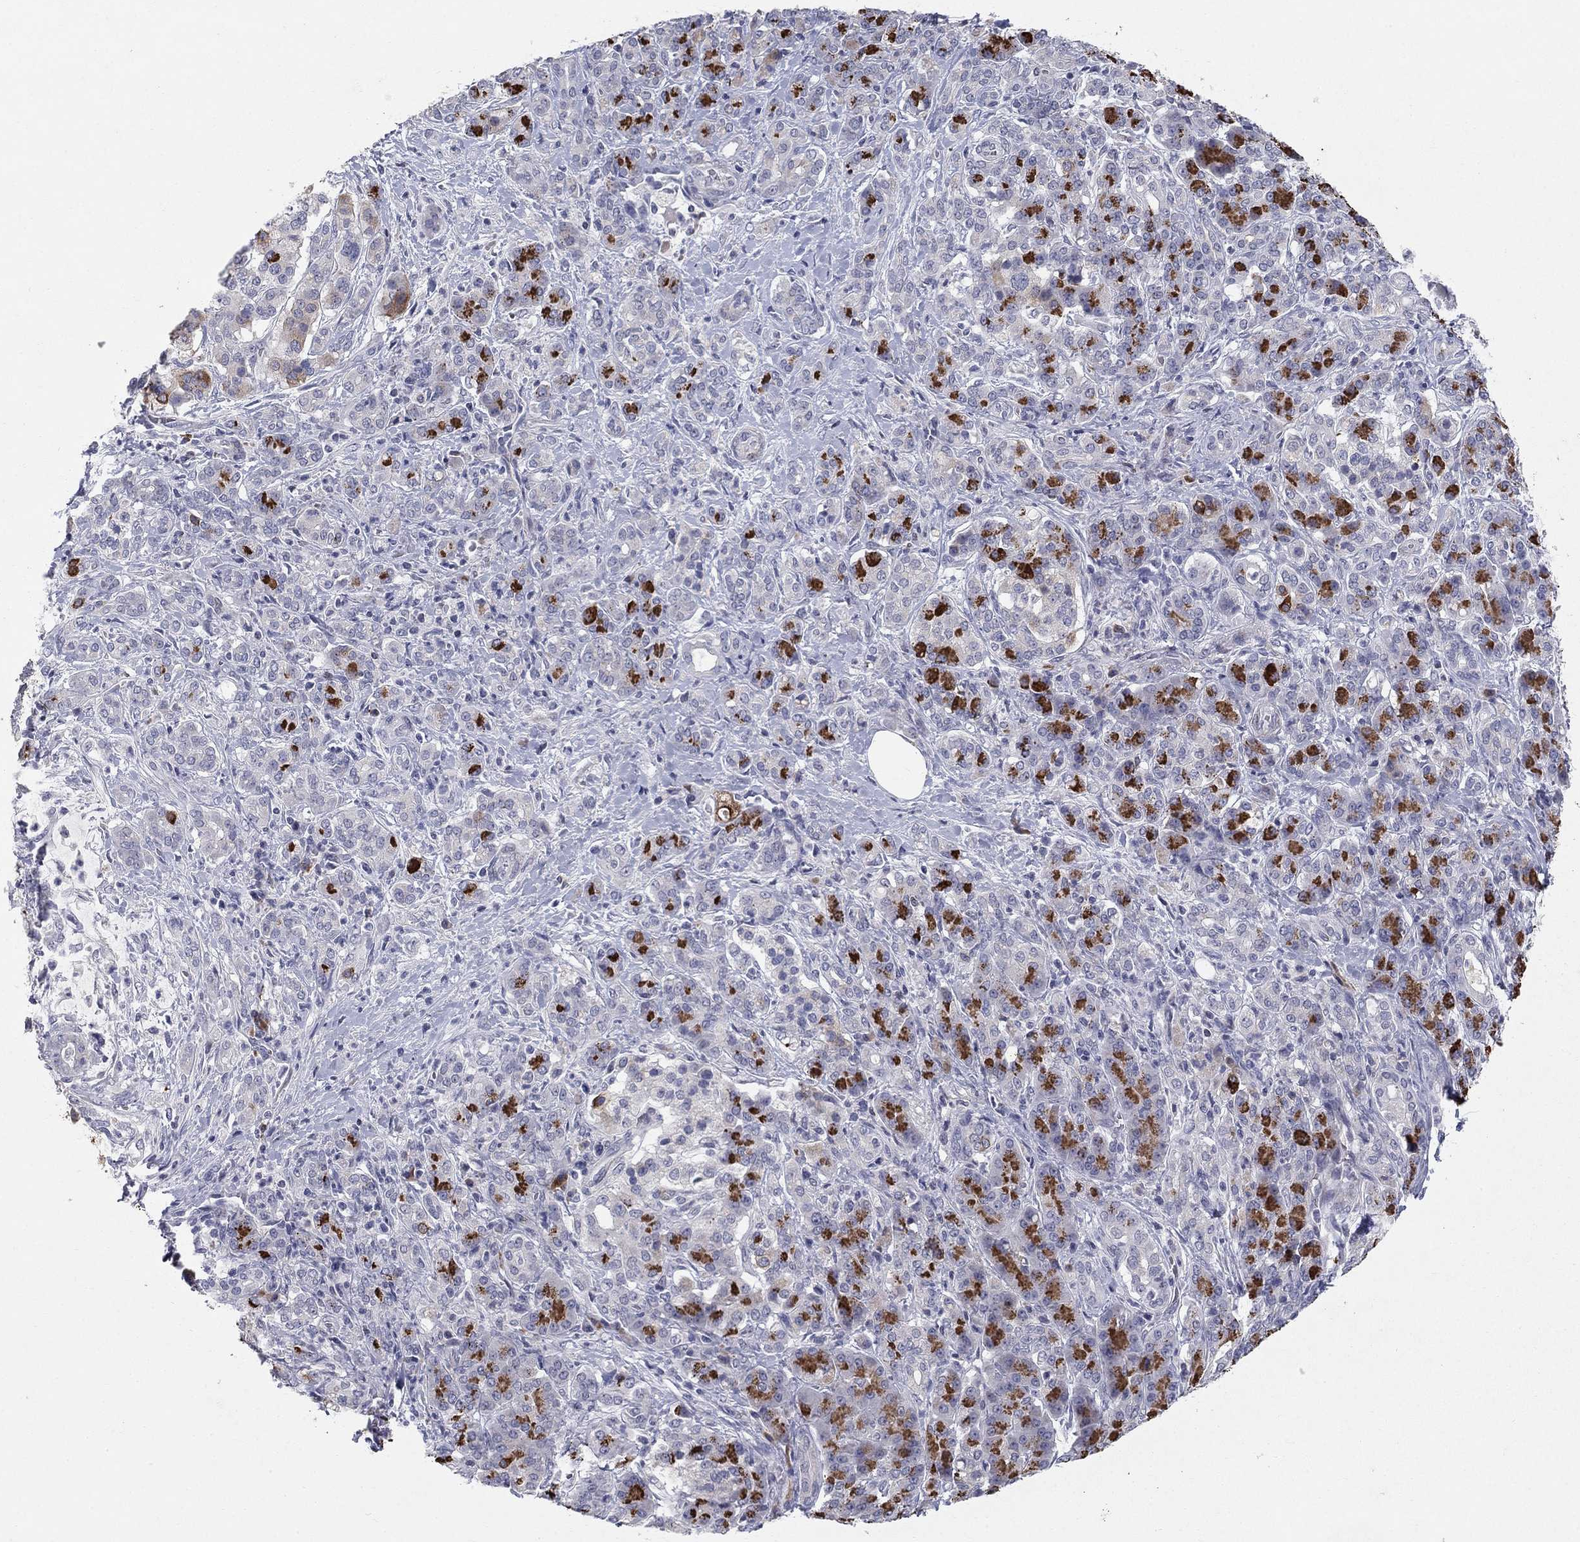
{"staining": {"intensity": "strong", "quantity": "<25%", "location": "cytoplasmic/membranous"}, "tissue": "pancreatic cancer", "cell_type": "Tumor cells", "image_type": "cancer", "snomed": [{"axis": "morphology", "description": "Normal tissue, NOS"}, {"axis": "morphology", "description": "Inflammation, NOS"}, {"axis": "morphology", "description": "Adenocarcinoma, NOS"}, {"axis": "topography", "description": "Pancreas"}], "caption": "About <25% of tumor cells in human pancreatic cancer (adenocarcinoma) show strong cytoplasmic/membranous protein positivity as visualized by brown immunohistochemical staining.", "gene": "NTRK2", "patient": {"sex": "male", "age": 57}}